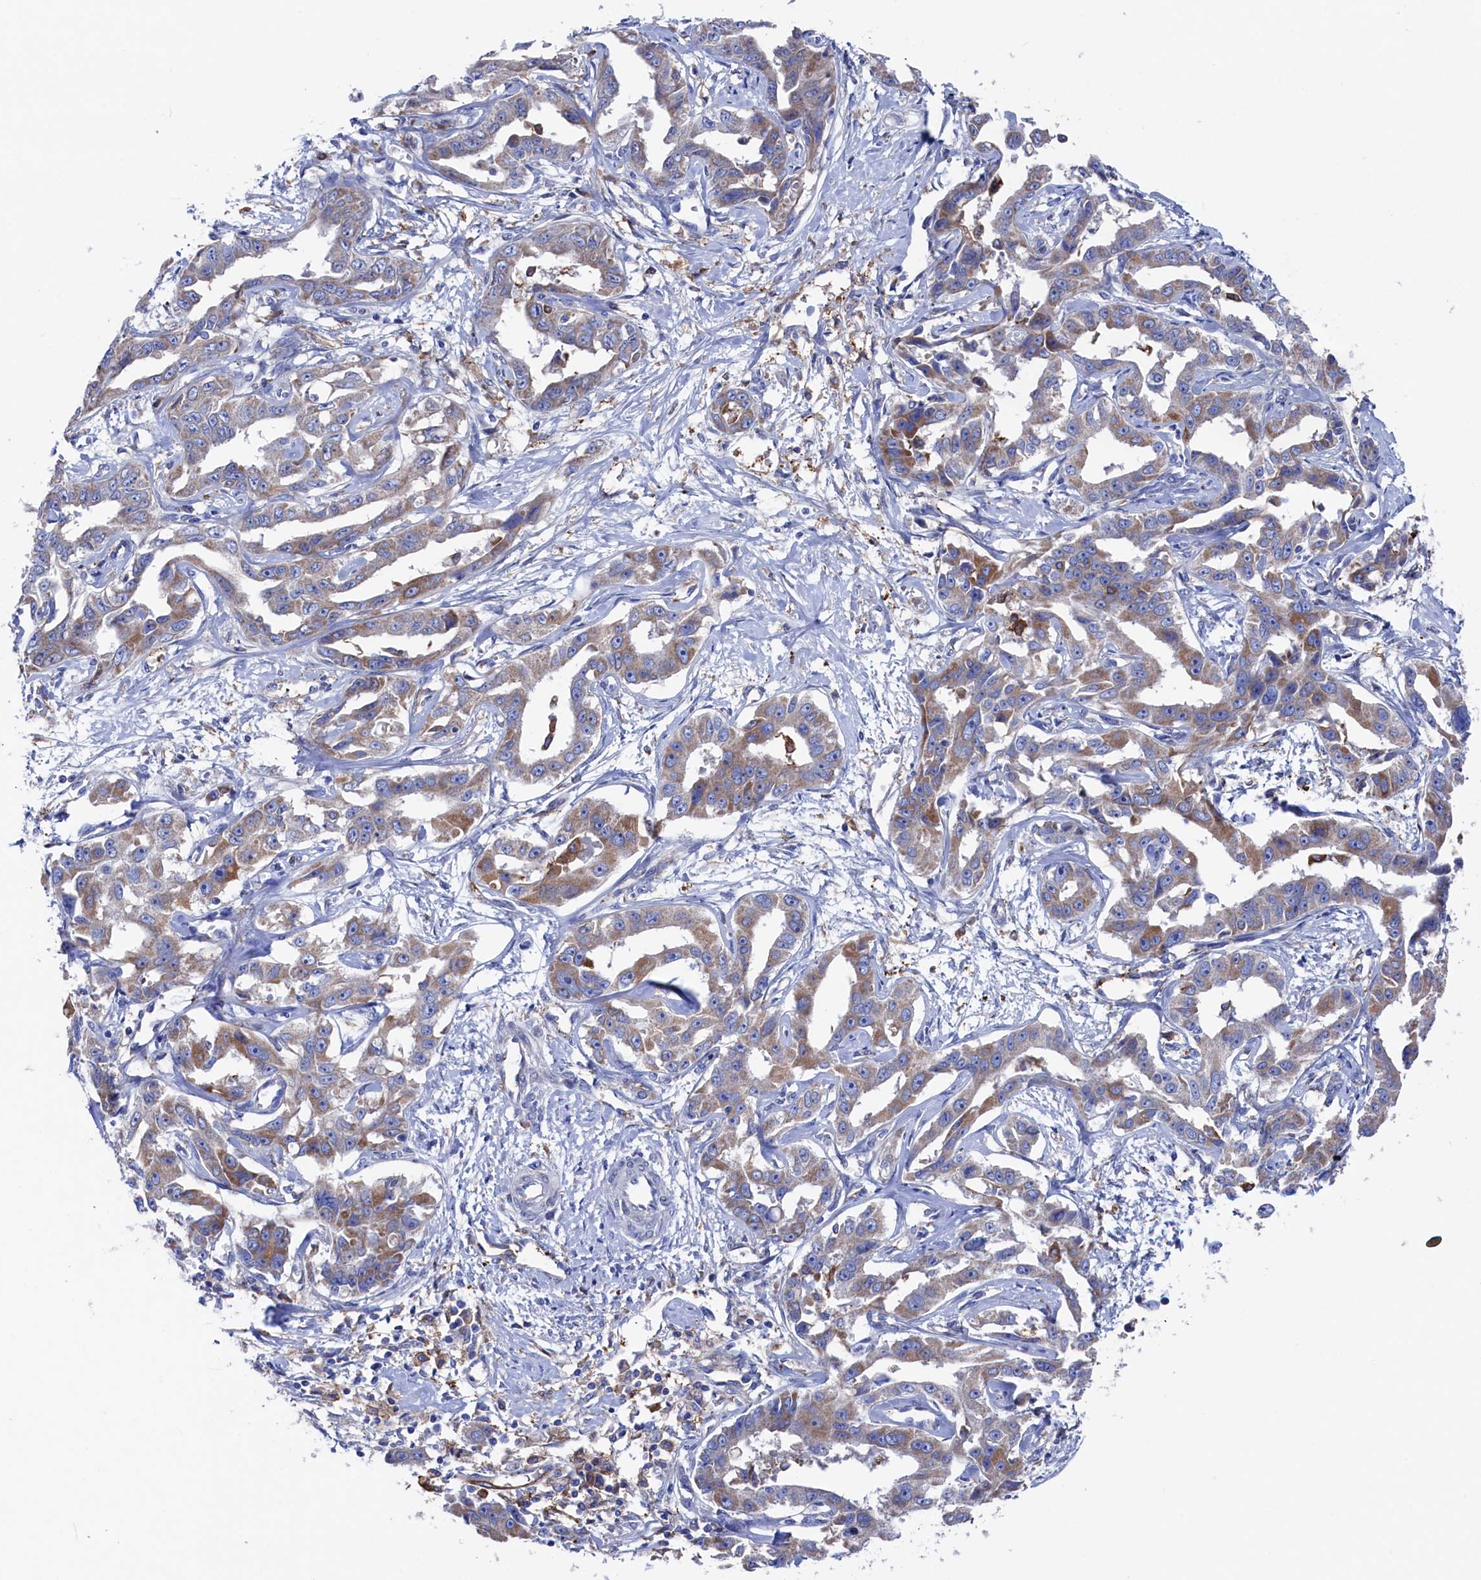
{"staining": {"intensity": "moderate", "quantity": "25%-75%", "location": "cytoplasmic/membranous"}, "tissue": "liver cancer", "cell_type": "Tumor cells", "image_type": "cancer", "snomed": [{"axis": "morphology", "description": "Cholangiocarcinoma"}, {"axis": "topography", "description": "Liver"}], "caption": "Human liver cholangiocarcinoma stained for a protein (brown) displays moderate cytoplasmic/membranous positive staining in approximately 25%-75% of tumor cells.", "gene": "C12orf73", "patient": {"sex": "male", "age": 59}}